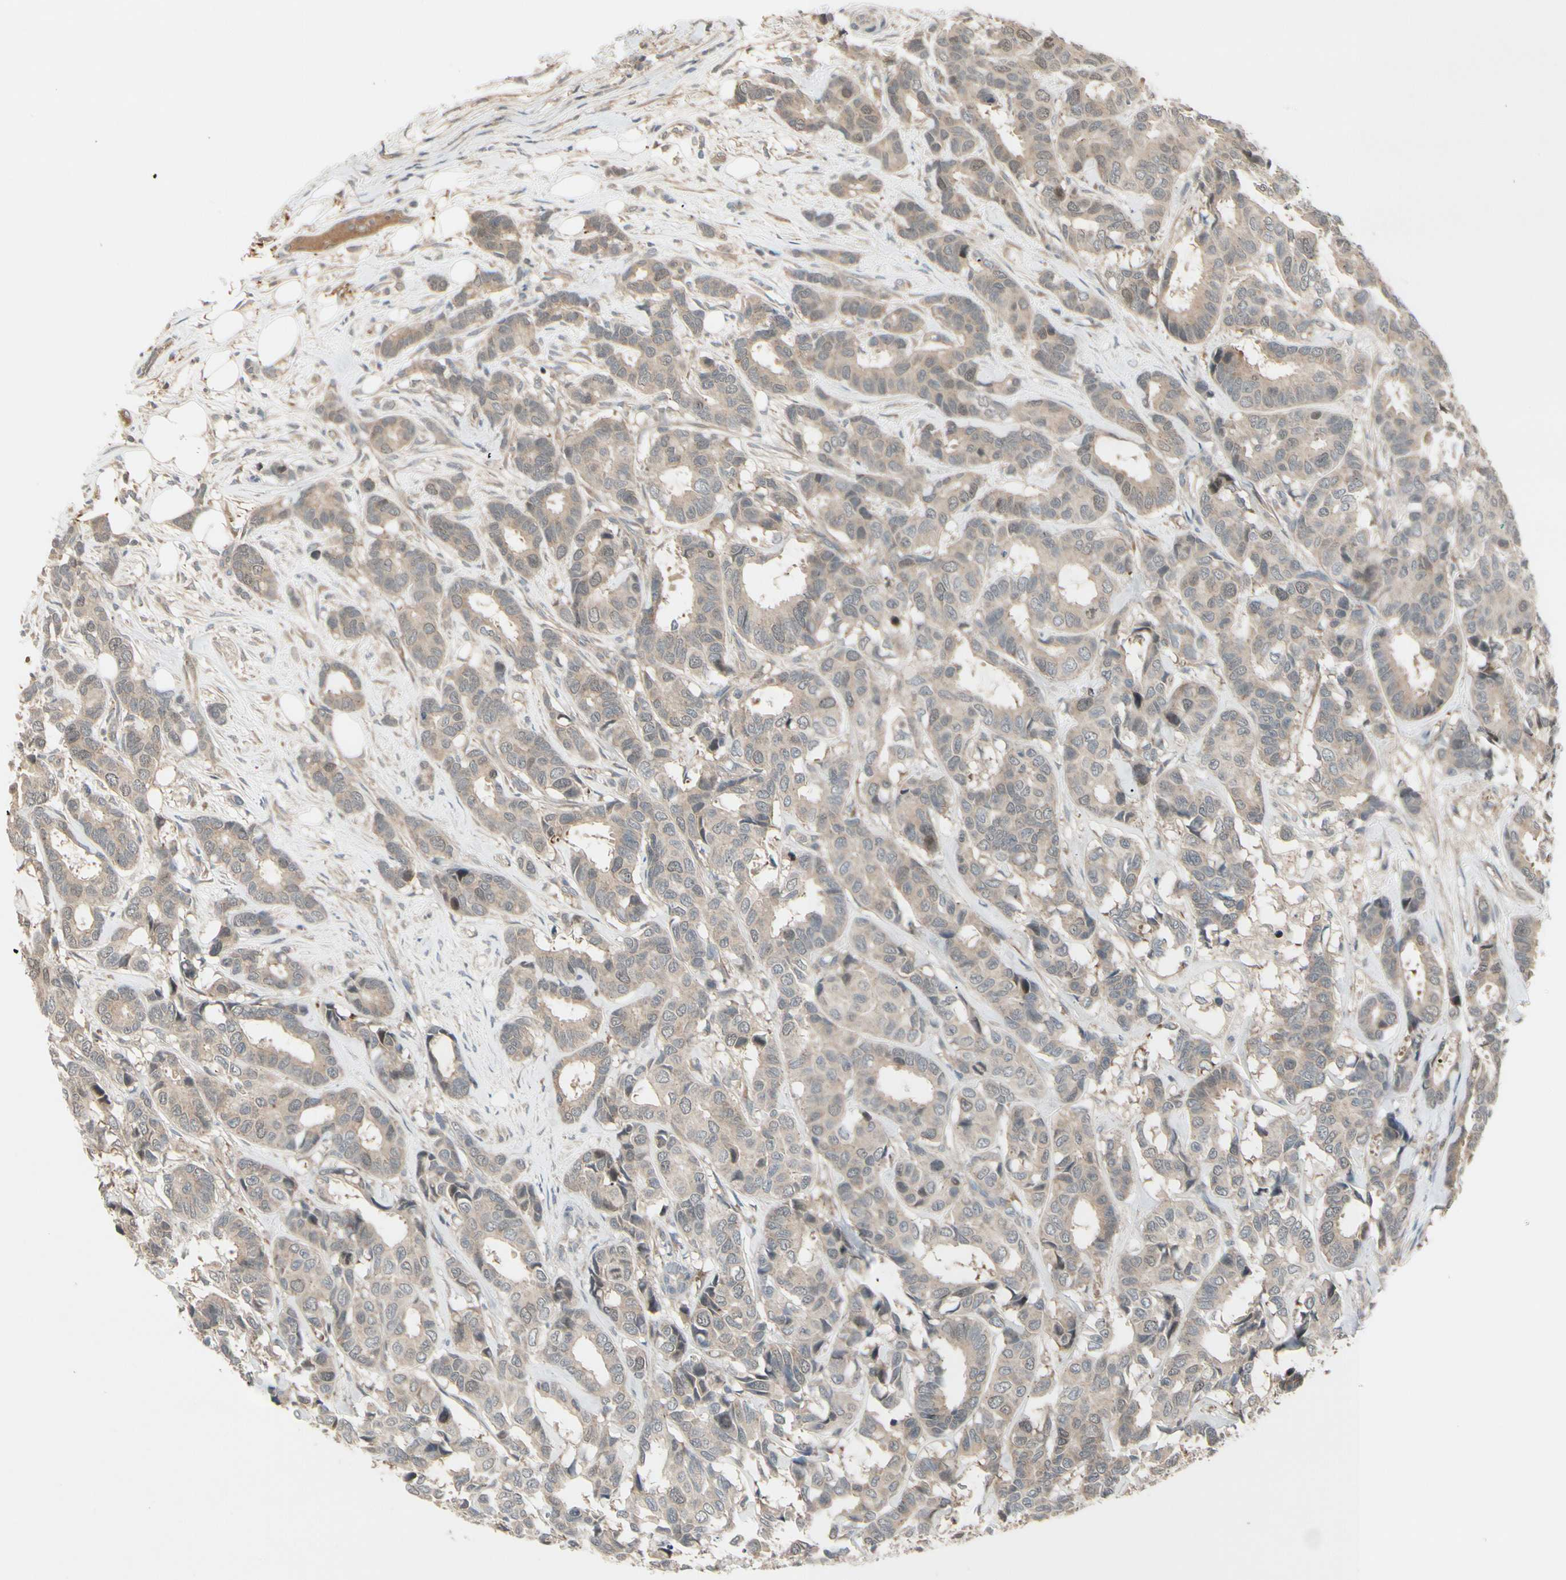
{"staining": {"intensity": "weak", "quantity": "25%-75%", "location": "cytoplasmic/membranous"}, "tissue": "breast cancer", "cell_type": "Tumor cells", "image_type": "cancer", "snomed": [{"axis": "morphology", "description": "Duct carcinoma"}, {"axis": "topography", "description": "Breast"}], "caption": "An image of breast cancer stained for a protein shows weak cytoplasmic/membranous brown staining in tumor cells. The protein is shown in brown color, while the nuclei are stained blue.", "gene": "FHDC1", "patient": {"sex": "female", "age": 87}}